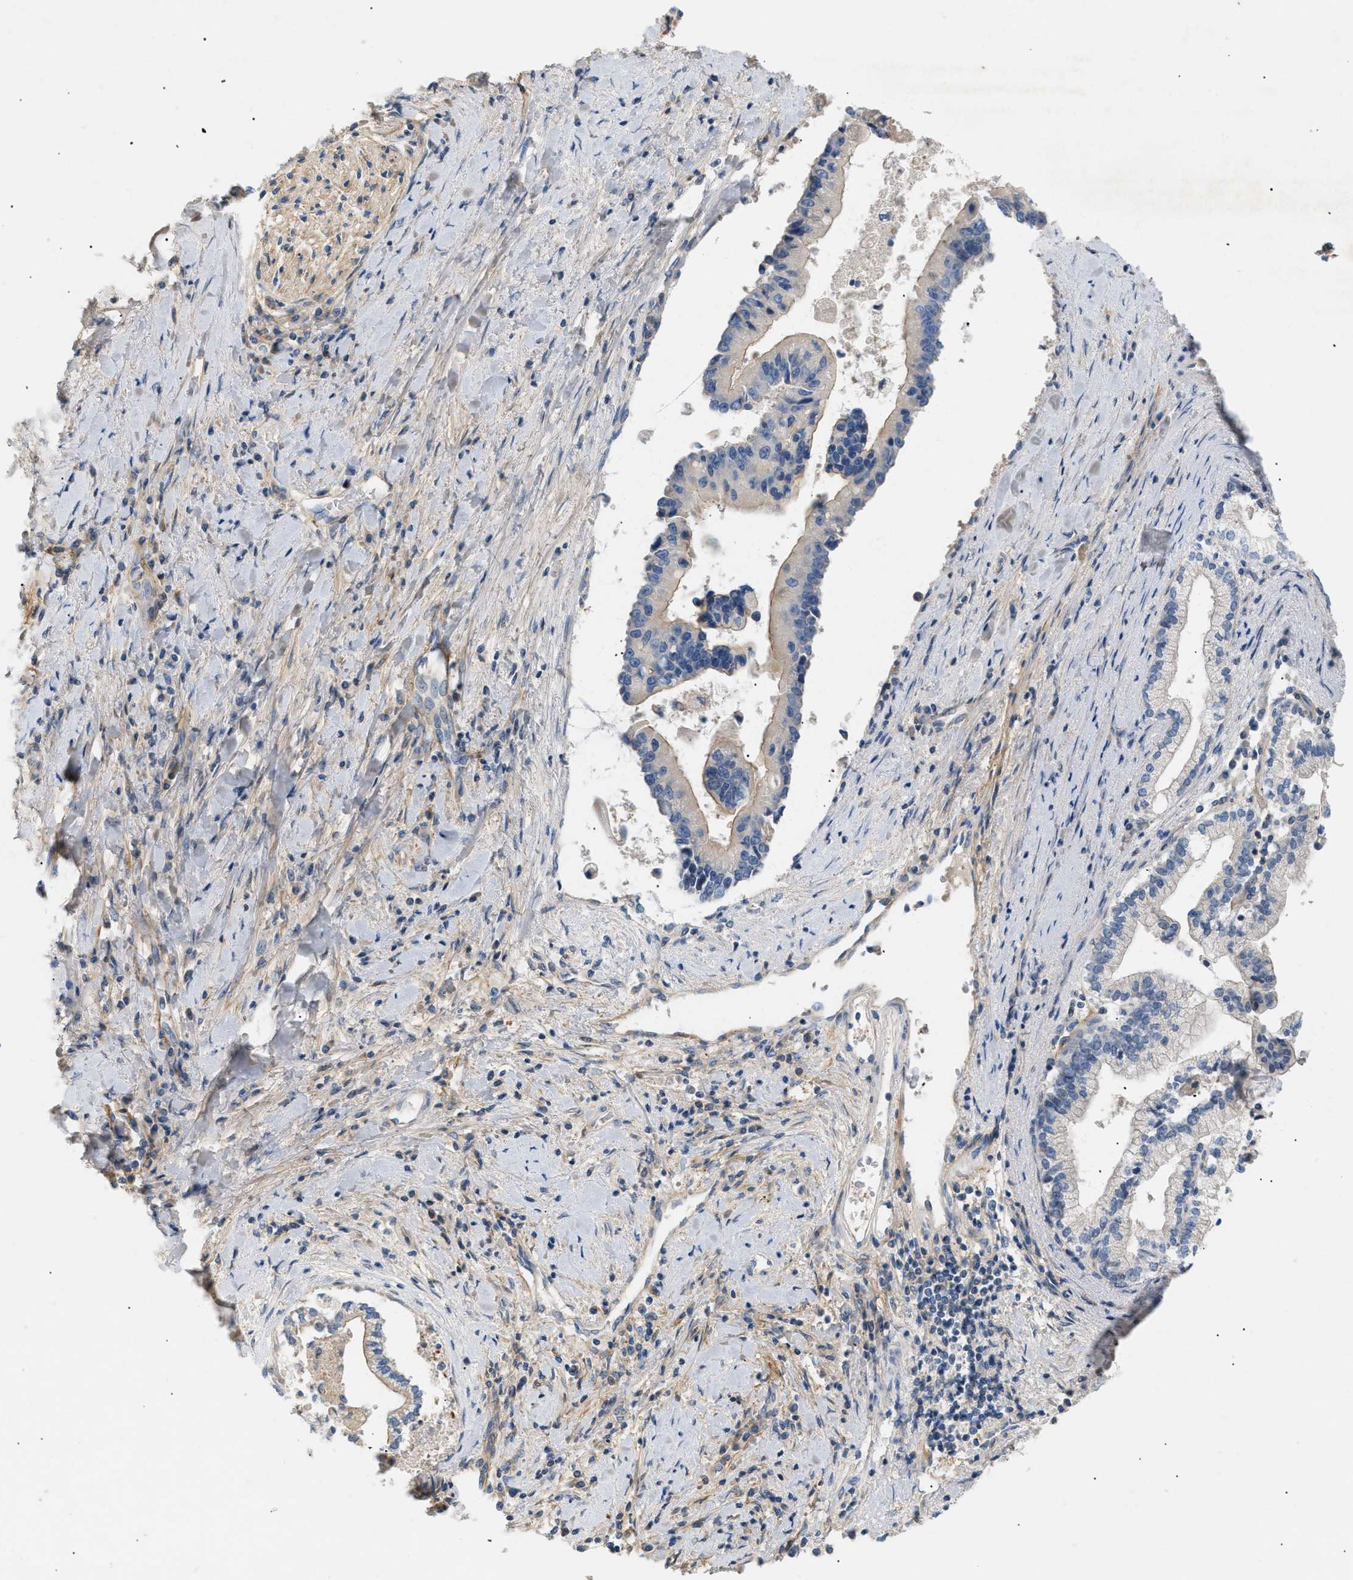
{"staining": {"intensity": "weak", "quantity": "<25%", "location": "cytoplasmic/membranous"}, "tissue": "liver cancer", "cell_type": "Tumor cells", "image_type": "cancer", "snomed": [{"axis": "morphology", "description": "Cholangiocarcinoma"}, {"axis": "topography", "description": "Liver"}], "caption": "Immunohistochemistry histopathology image of neoplastic tissue: liver cholangiocarcinoma stained with DAB shows no significant protein positivity in tumor cells.", "gene": "FARS2", "patient": {"sex": "male", "age": 50}}